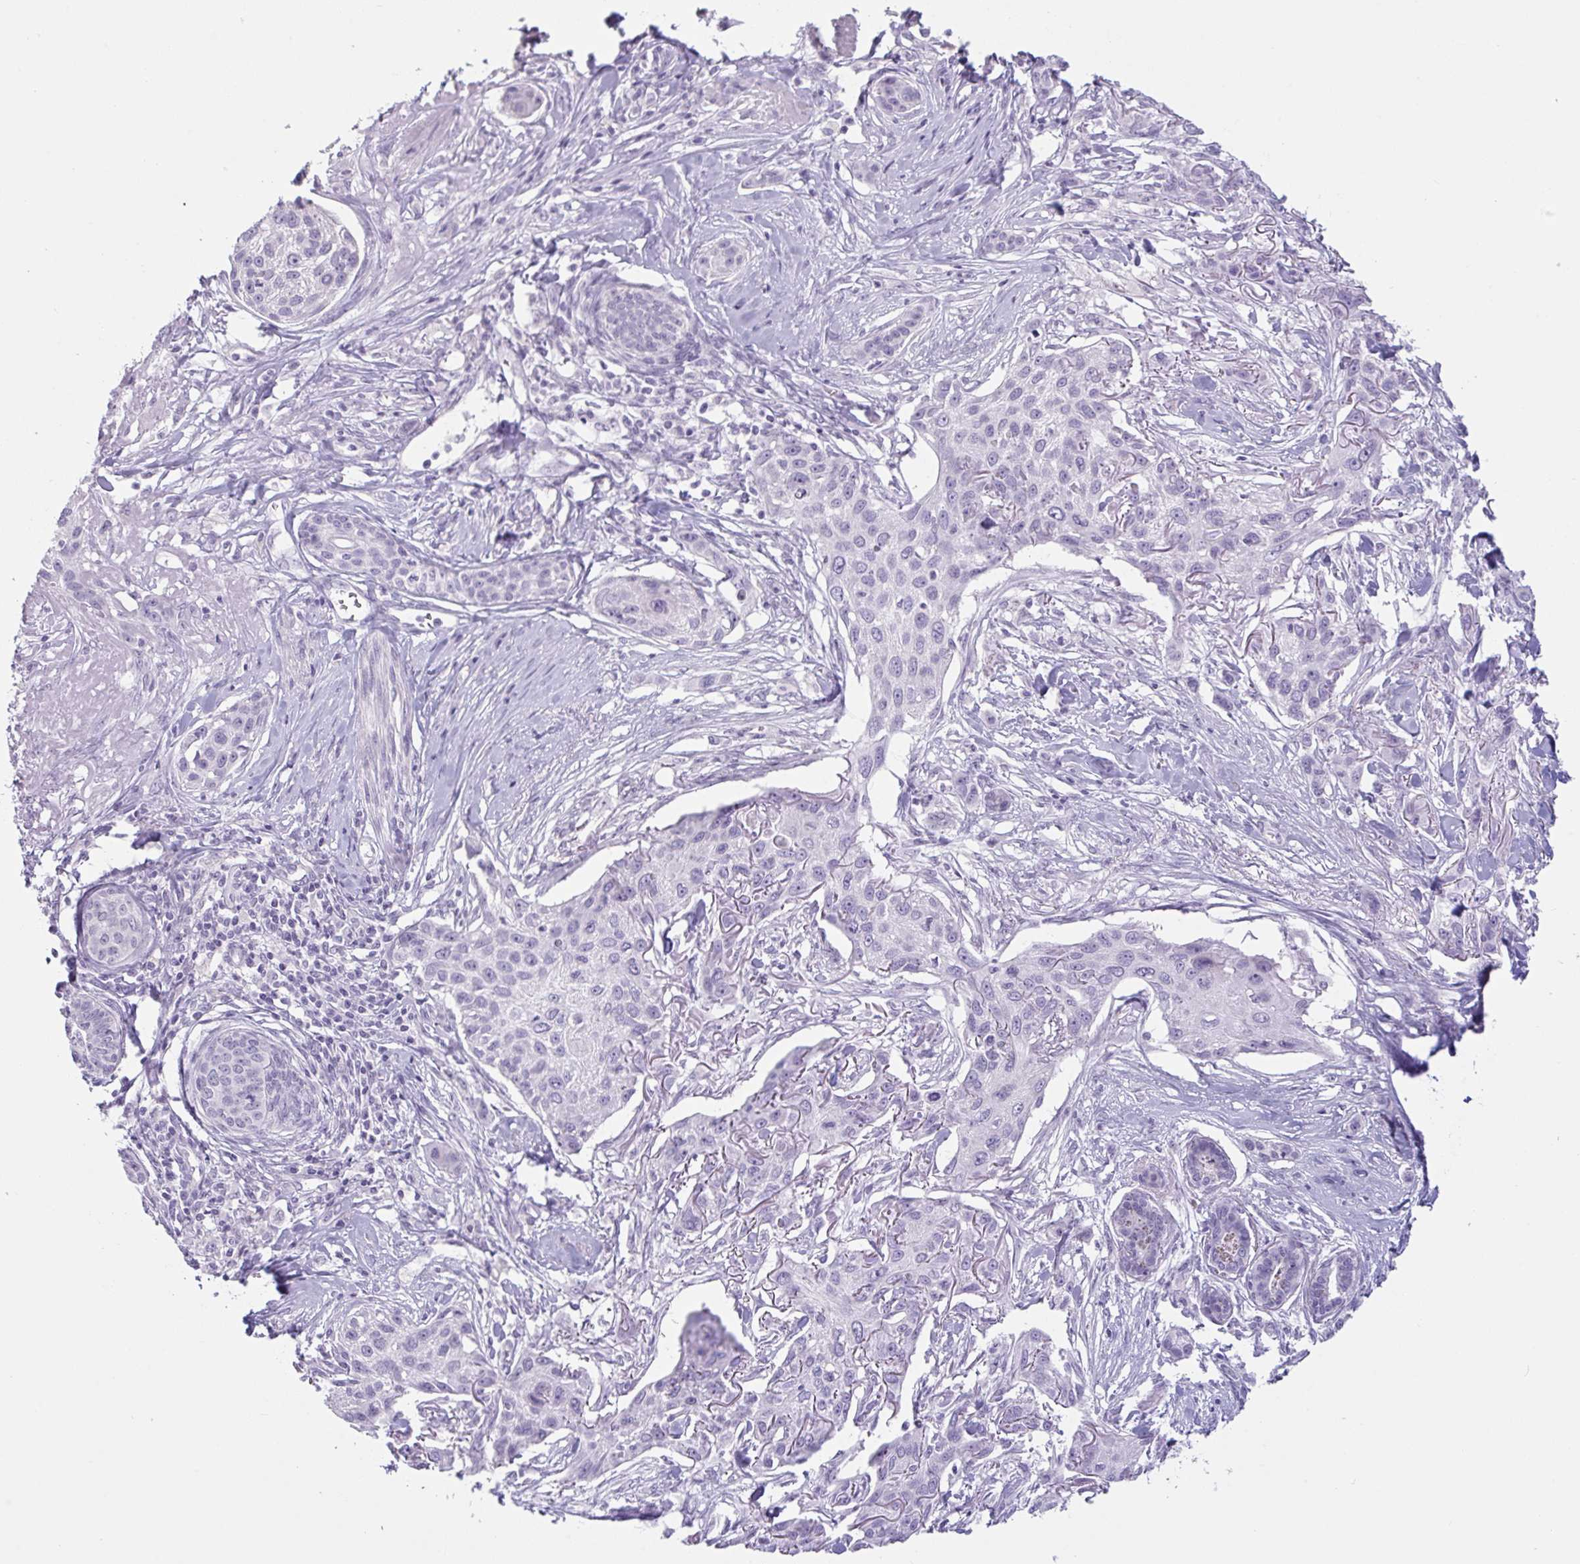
{"staining": {"intensity": "negative", "quantity": "none", "location": "none"}, "tissue": "skin cancer", "cell_type": "Tumor cells", "image_type": "cancer", "snomed": [{"axis": "morphology", "description": "Squamous cell carcinoma, NOS"}, {"axis": "topography", "description": "Skin"}], "caption": "This is a micrograph of immunohistochemistry staining of skin squamous cell carcinoma, which shows no expression in tumor cells. (Brightfield microscopy of DAB (3,3'-diaminobenzidine) IHC at high magnification).", "gene": "CTSE", "patient": {"sex": "male", "age": 63}}